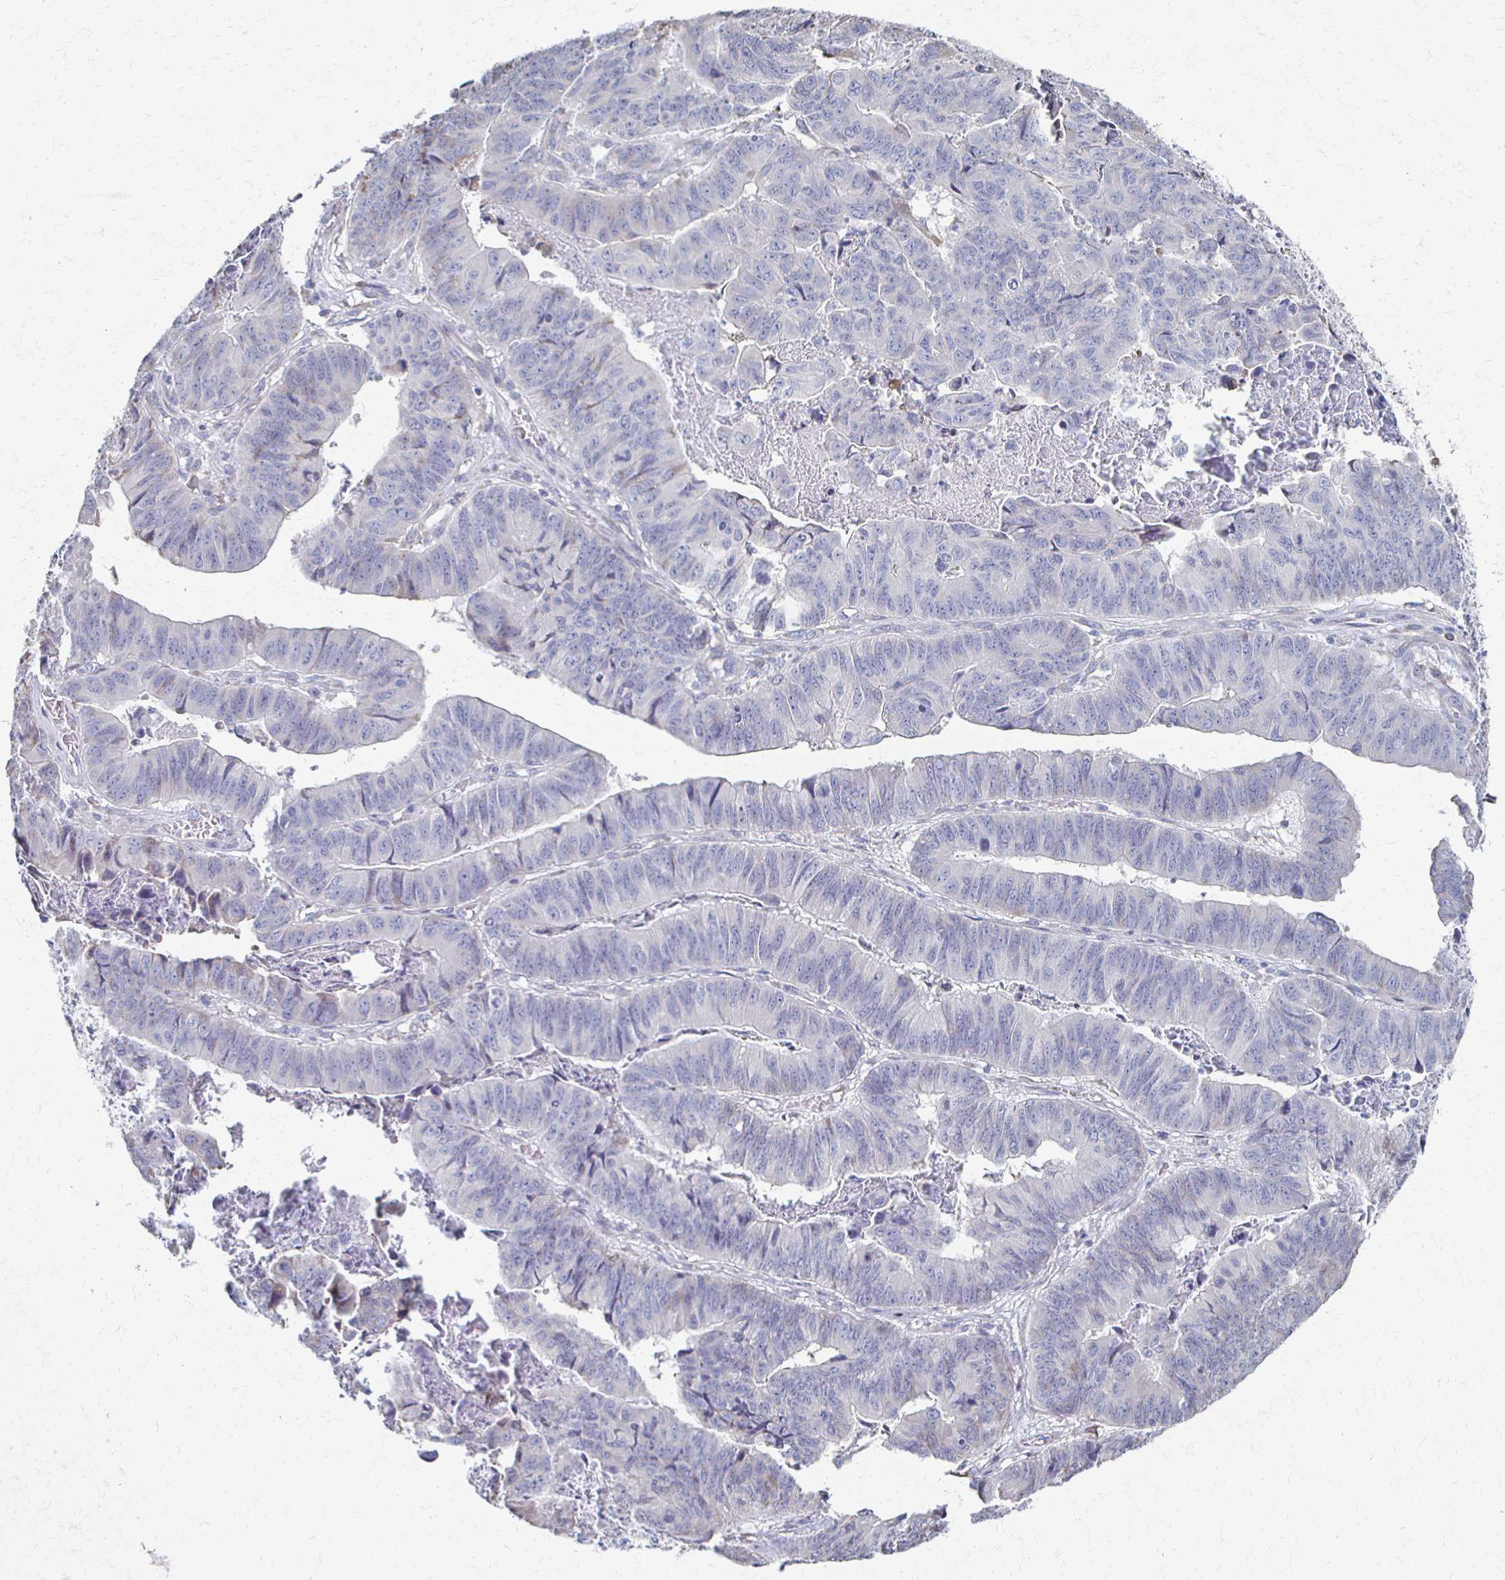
{"staining": {"intensity": "negative", "quantity": "none", "location": "none"}, "tissue": "stomach cancer", "cell_type": "Tumor cells", "image_type": "cancer", "snomed": [{"axis": "morphology", "description": "Adenocarcinoma, NOS"}, {"axis": "topography", "description": "Stomach, lower"}], "caption": "Stomach cancer (adenocarcinoma) stained for a protein using IHC displays no expression tumor cells.", "gene": "ATP1A3", "patient": {"sex": "male", "age": 77}}